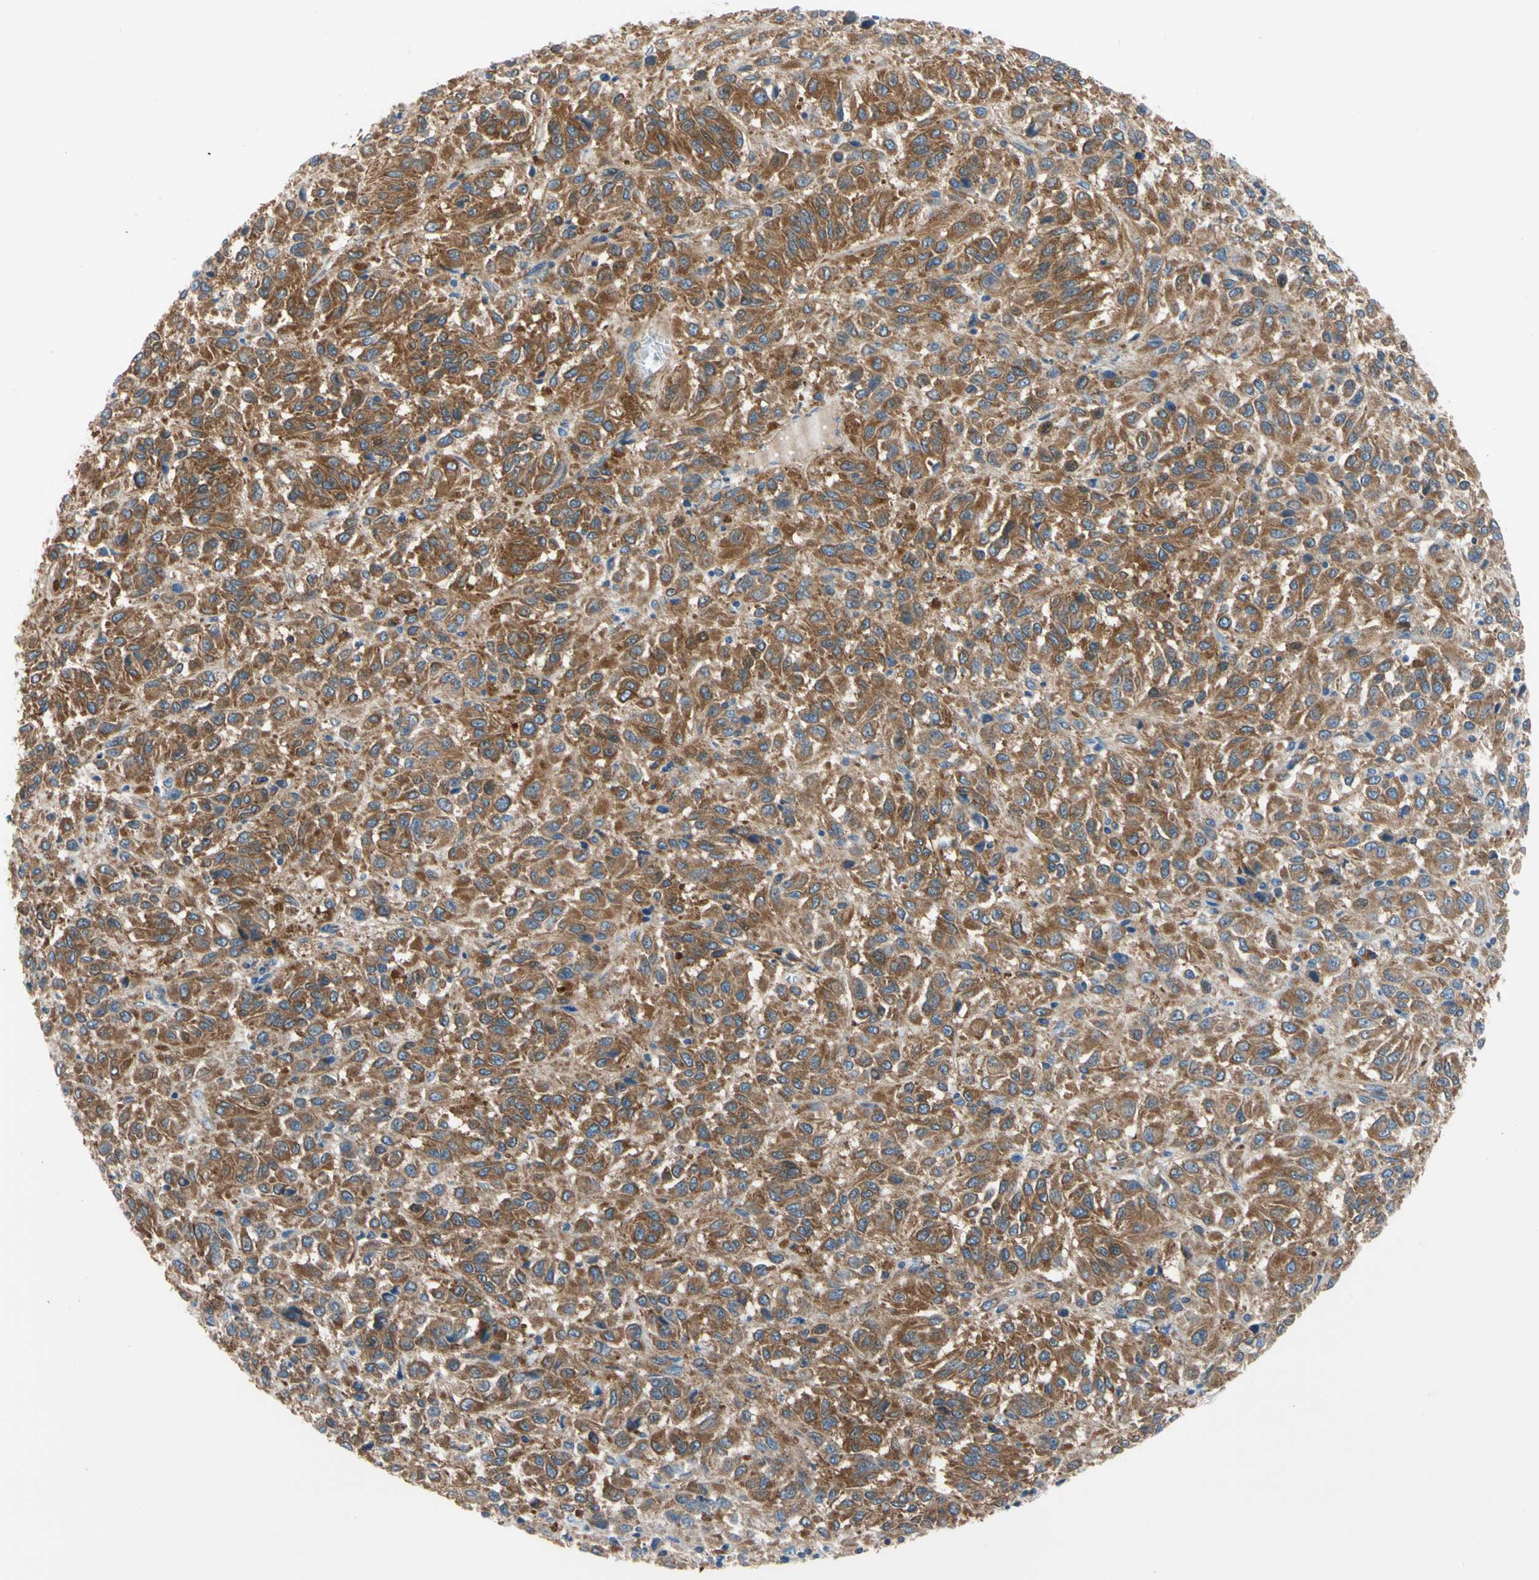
{"staining": {"intensity": "strong", "quantity": ">75%", "location": "cytoplasmic/membranous"}, "tissue": "melanoma", "cell_type": "Tumor cells", "image_type": "cancer", "snomed": [{"axis": "morphology", "description": "Malignant melanoma, Metastatic site"}, {"axis": "topography", "description": "Lung"}], "caption": "Strong cytoplasmic/membranous staining for a protein is identified in approximately >75% of tumor cells of melanoma using IHC.", "gene": "GPHN", "patient": {"sex": "male", "age": 64}}